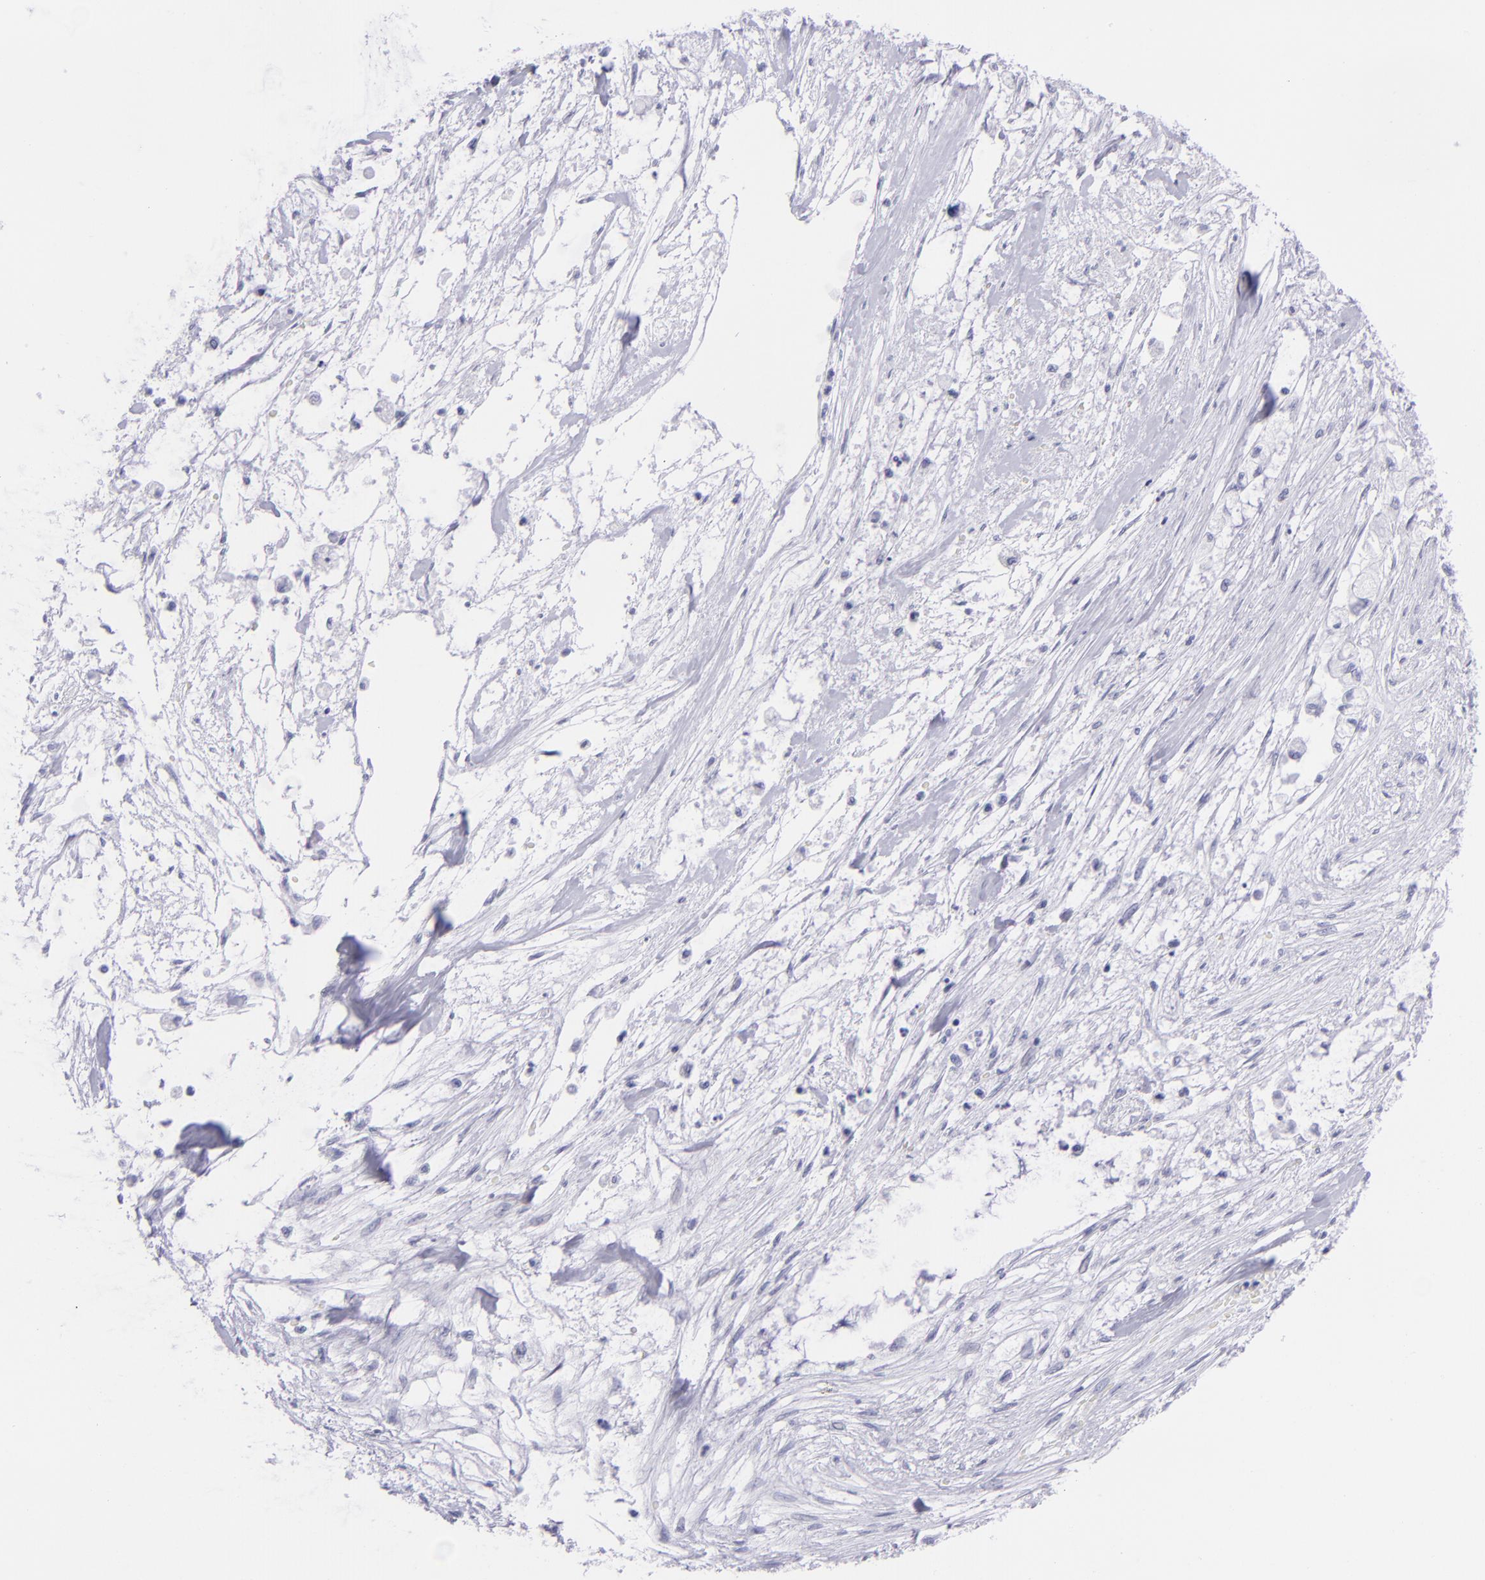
{"staining": {"intensity": "negative", "quantity": "none", "location": "none"}, "tissue": "pancreatic cancer", "cell_type": "Tumor cells", "image_type": "cancer", "snomed": [{"axis": "morphology", "description": "Adenocarcinoma, NOS"}, {"axis": "topography", "description": "Pancreas"}], "caption": "This is a image of IHC staining of pancreatic adenocarcinoma, which shows no expression in tumor cells.", "gene": "PIP", "patient": {"sex": "male", "age": 79}}